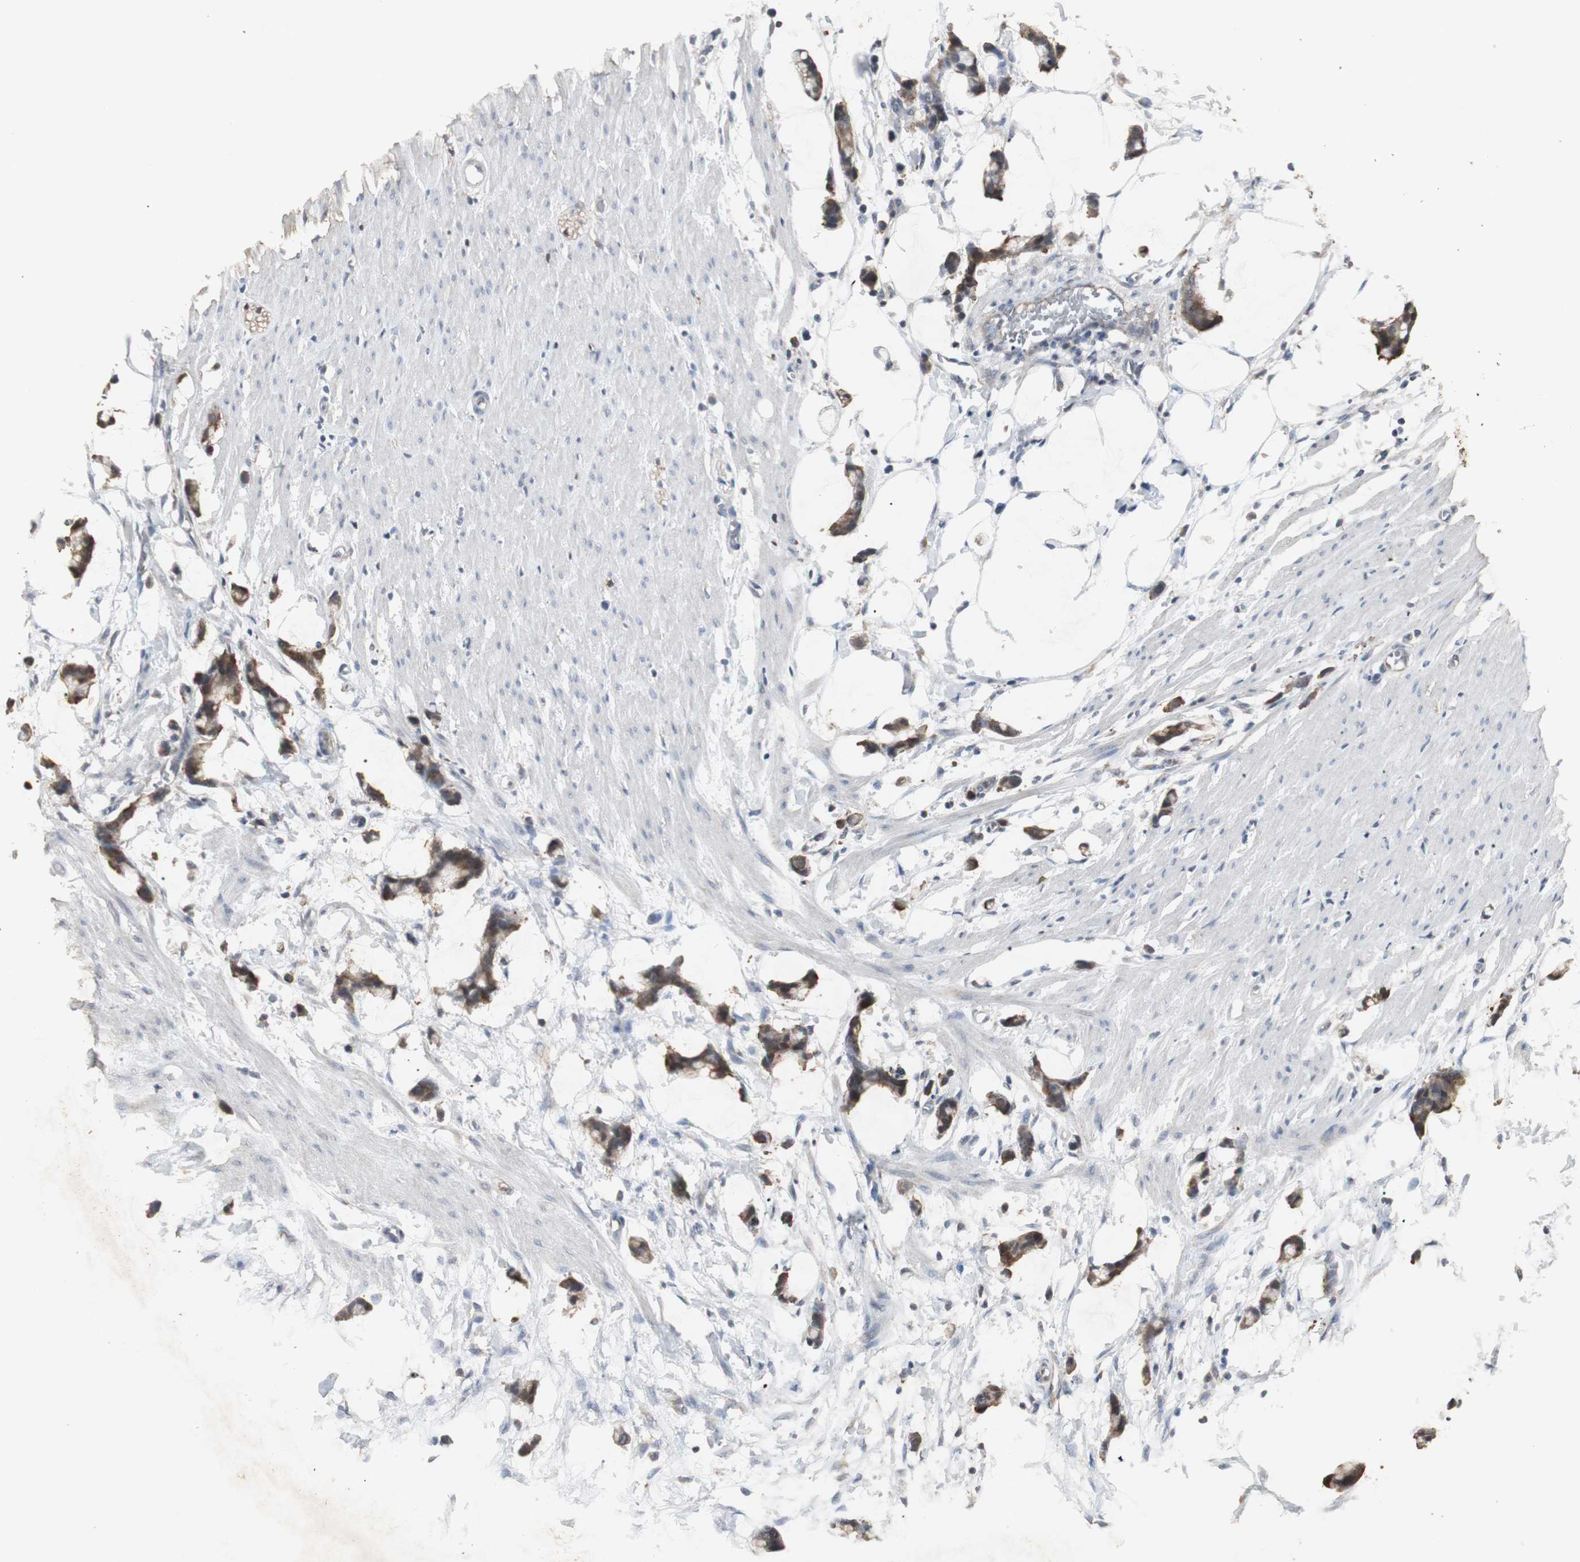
{"staining": {"intensity": "moderate", "quantity": ">75%", "location": "cytoplasmic/membranous"}, "tissue": "colorectal cancer", "cell_type": "Tumor cells", "image_type": "cancer", "snomed": [{"axis": "morphology", "description": "Adenocarcinoma, NOS"}, {"axis": "topography", "description": "Colon"}], "caption": "There is medium levels of moderate cytoplasmic/membranous positivity in tumor cells of colorectal cancer (adenocarcinoma), as demonstrated by immunohistochemical staining (brown color).", "gene": "HPRT1", "patient": {"sex": "male", "age": 14}}